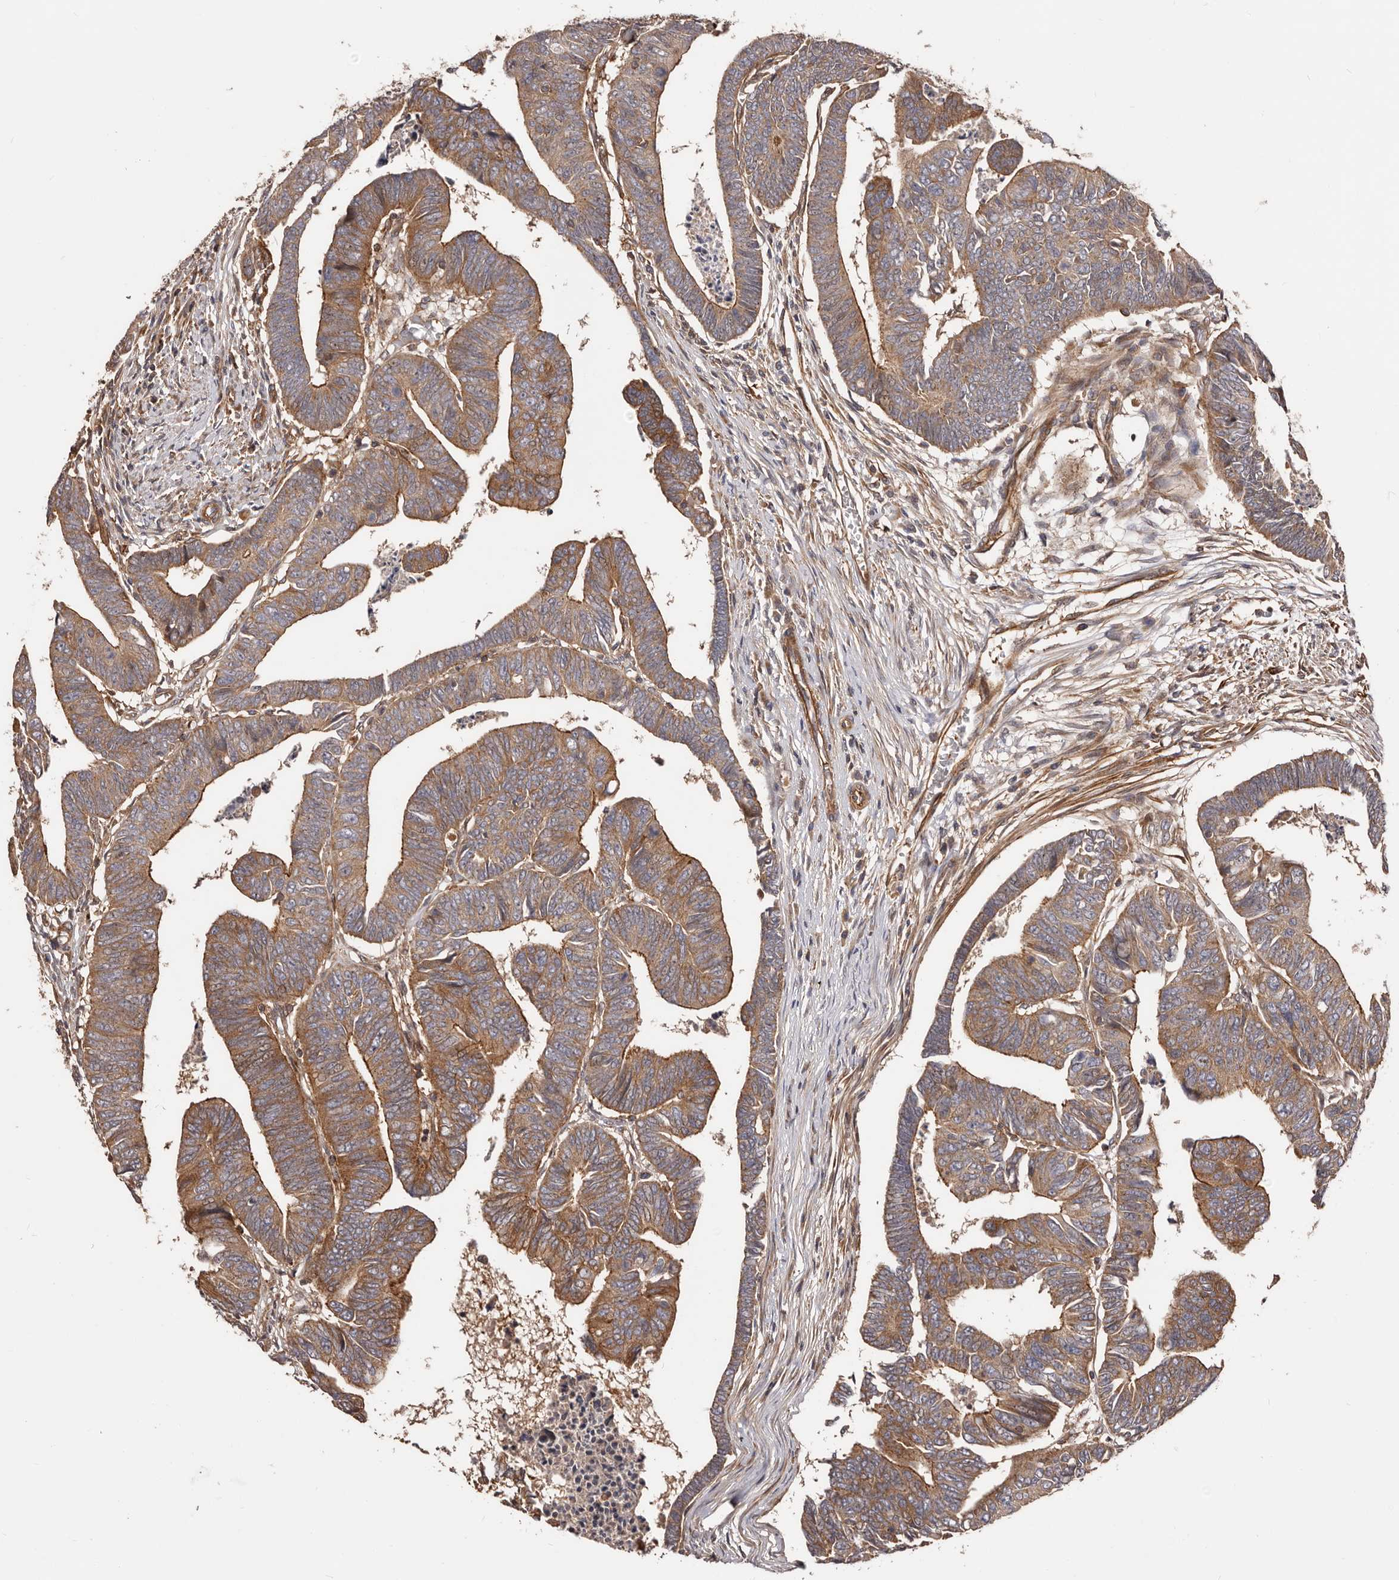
{"staining": {"intensity": "moderate", "quantity": ">75%", "location": "cytoplasmic/membranous"}, "tissue": "colorectal cancer", "cell_type": "Tumor cells", "image_type": "cancer", "snomed": [{"axis": "morphology", "description": "Adenocarcinoma, NOS"}, {"axis": "topography", "description": "Rectum"}], "caption": "Colorectal cancer stained with DAB (3,3'-diaminobenzidine) immunohistochemistry reveals medium levels of moderate cytoplasmic/membranous positivity in approximately >75% of tumor cells. (brown staining indicates protein expression, while blue staining denotes nuclei).", "gene": "GTPBP1", "patient": {"sex": "female", "age": 65}}